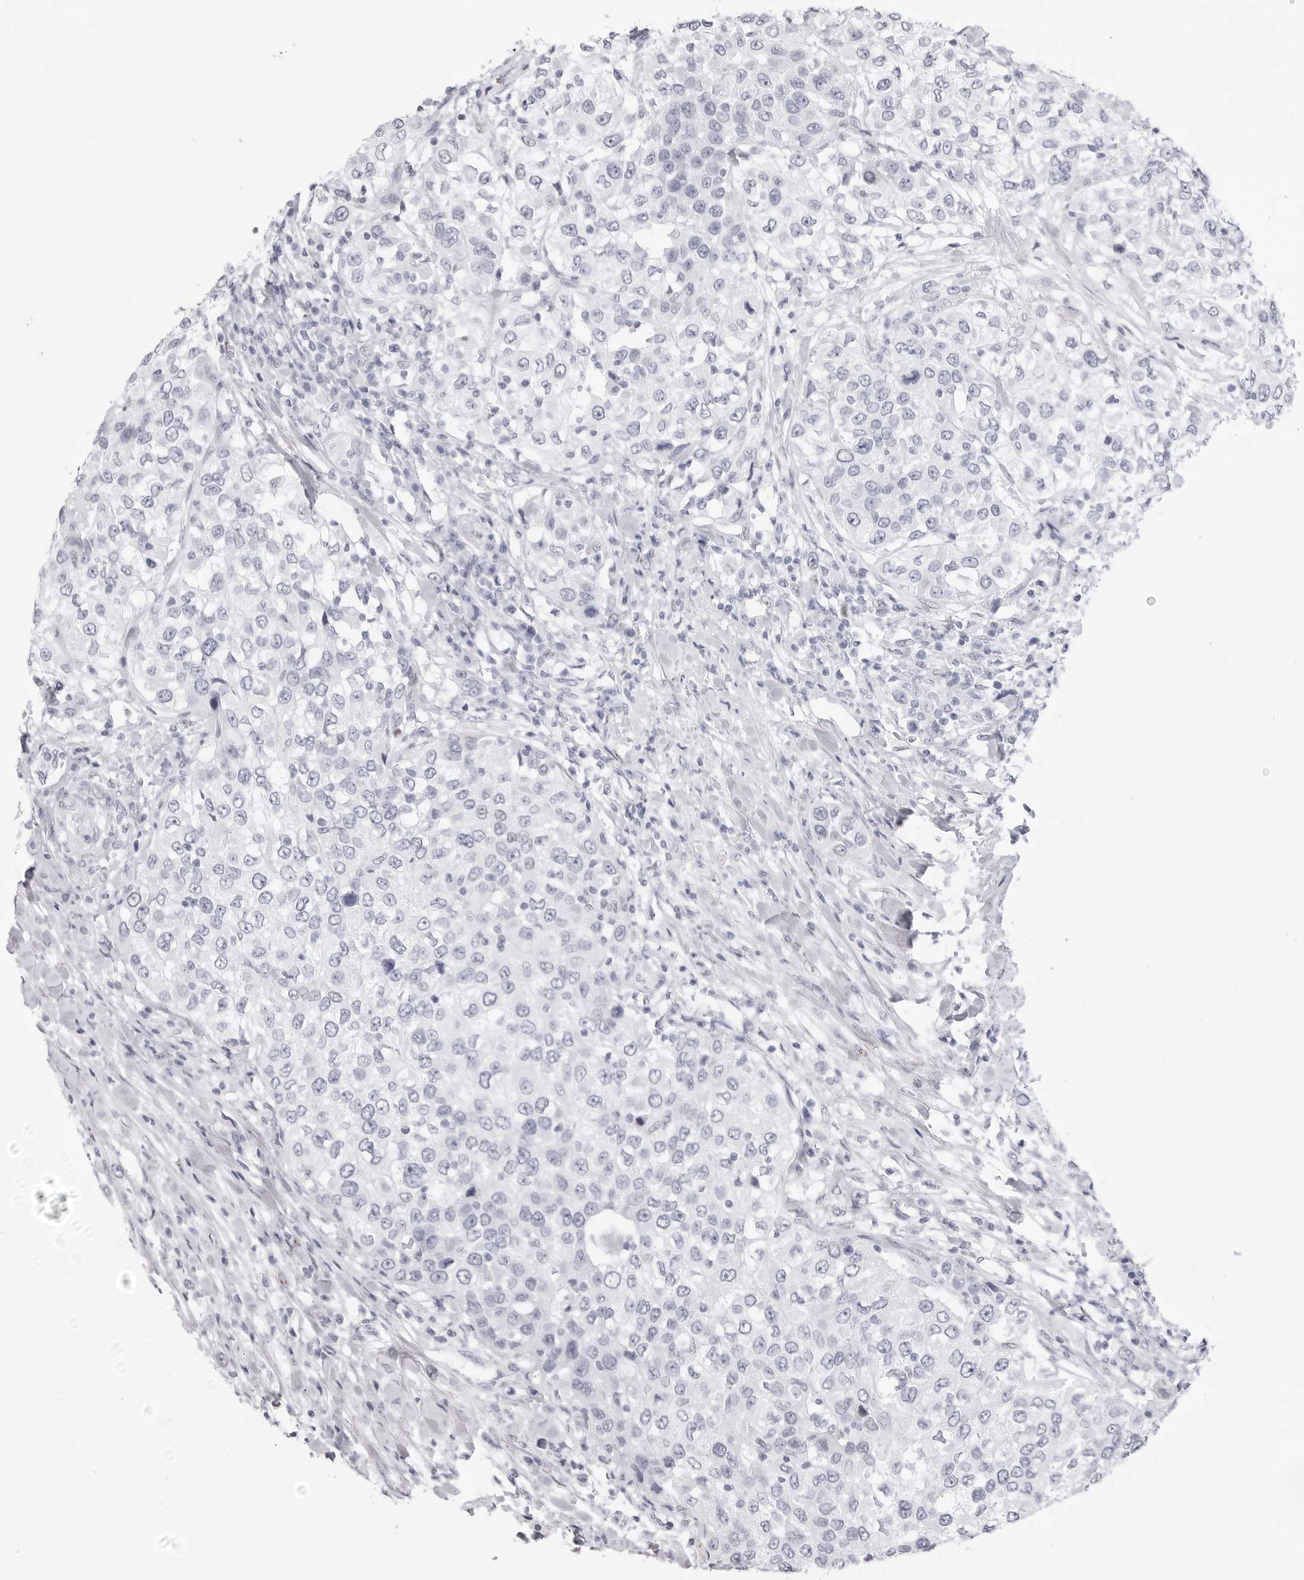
{"staining": {"intensity": "negative", "quantity": "none", "location": "none"}, "tissue": "urothelial cancer", "cell_type": "Tumor cells", "image_type": "cancer", "snomed": [{"axis": "morphology", "description": "Urothelial carcinoma, High grade"}, {"axis": "topography", "description": "Urinary bladder"}], "caption": "DAB (3,3'-diaminobenzidine) immunohistochemical staining of human high-grade urothelial carcinoma demonstrates no significant positivity in tumor cells.", "gene": "TSSK1B", "patient": {"sex": "female", "age": 80}}